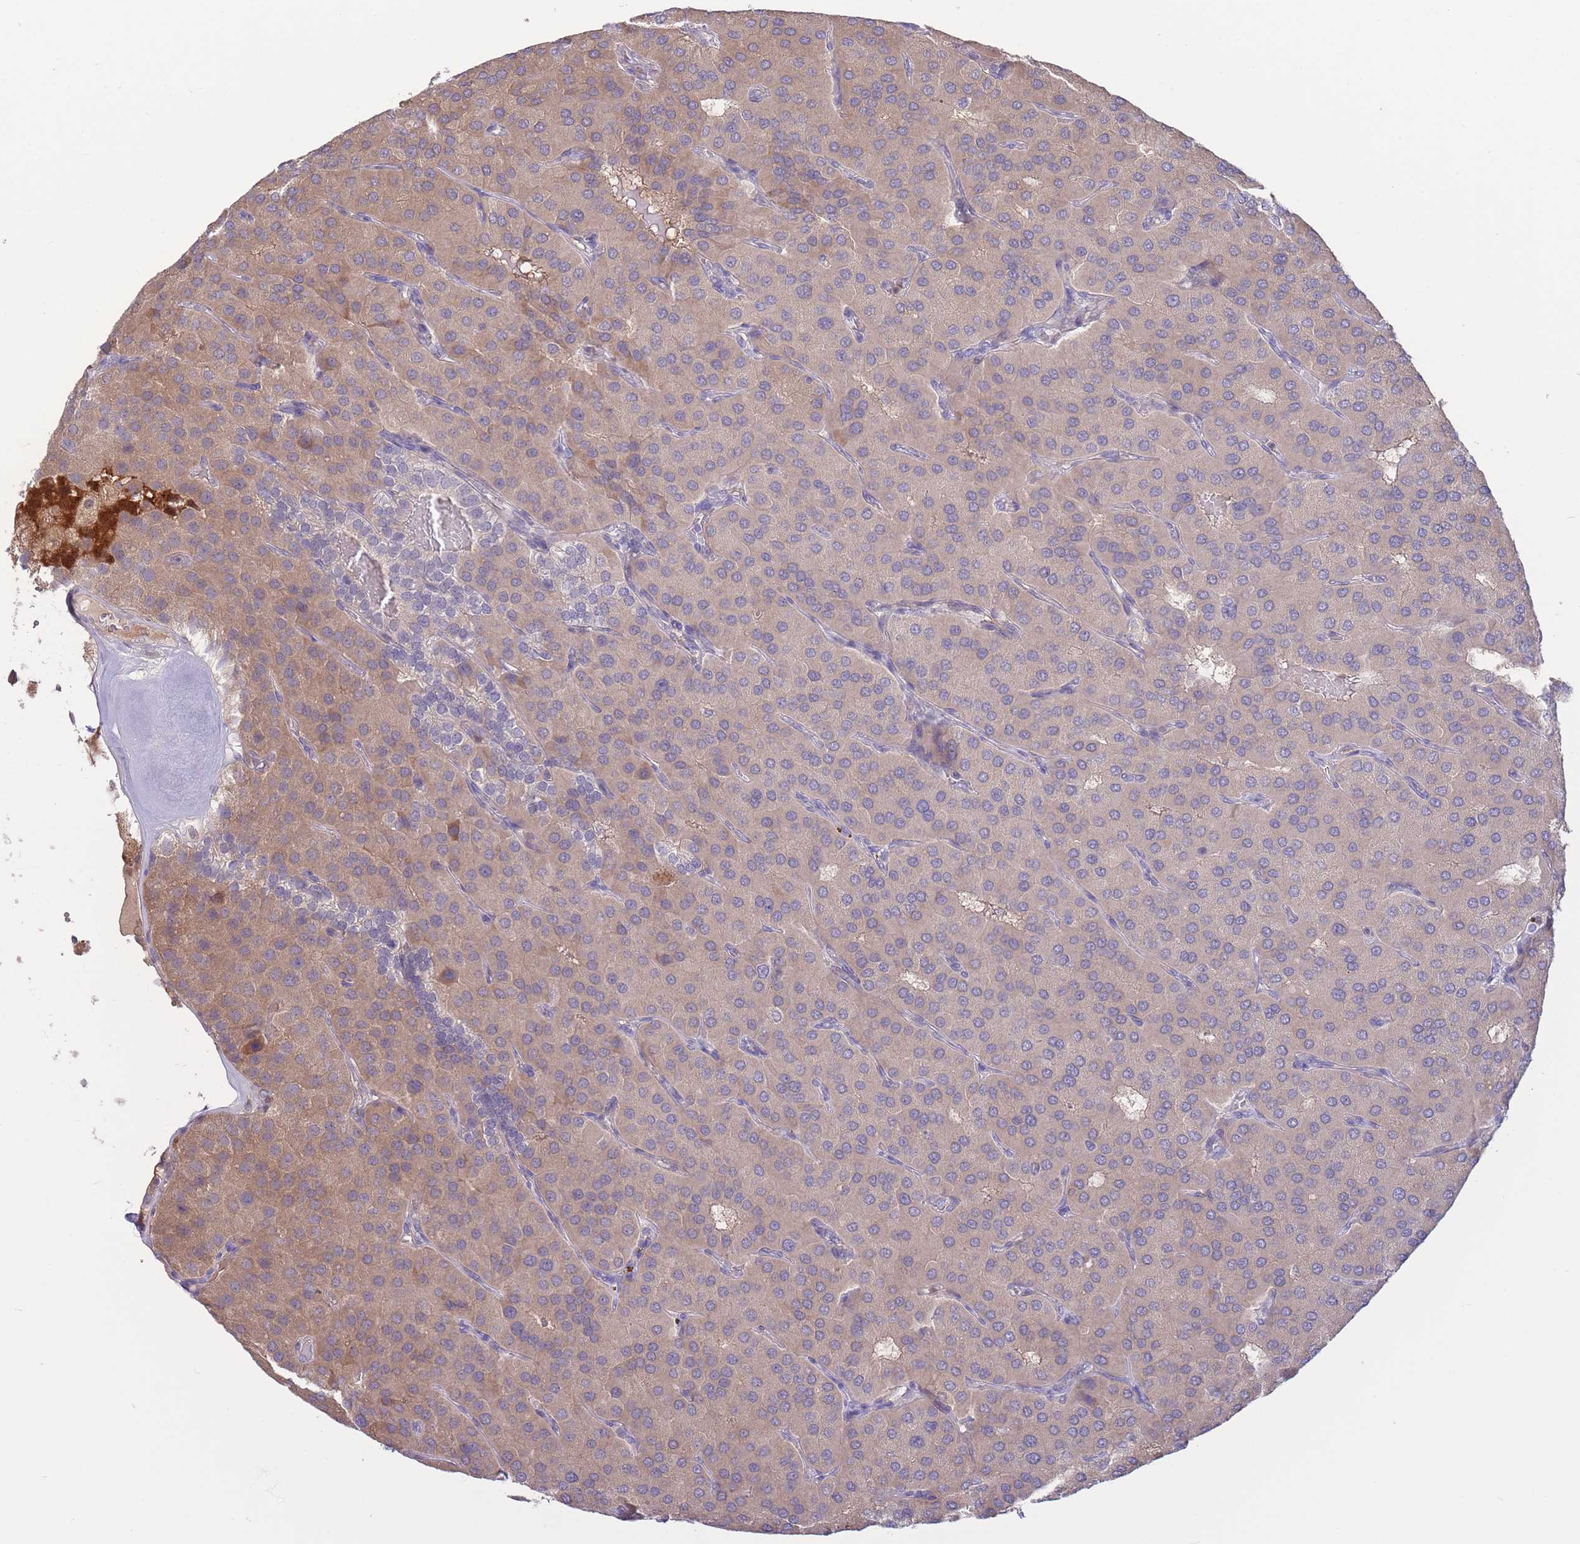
{"staining": {"intensity": "weak", "quantity": "<25%", "location": "cytoplasmic/membranous"}, "tissue": "parathyroid gland", "cell_type": "Glandular cells", "image_type": "normal", "snomed": [{"axis": "morphology", "description": "Normal tissue, NOS"}, {"axis": "morphology", "description": "Adenoma, NOS"}, {"axis": "topography", "description": "Parathyroid gland"}], "caption": "A photomicrograph of parathyroid gland stained for a protein shows no brown staining in glandular cells. The staining is performed using DAB (3,3'-diaminobenzidine) brown chromogen with nuclei counter-stained in using hematoxylin.", "gene": "ZNF304", "patient": {"sex": "female", "age": 86}}